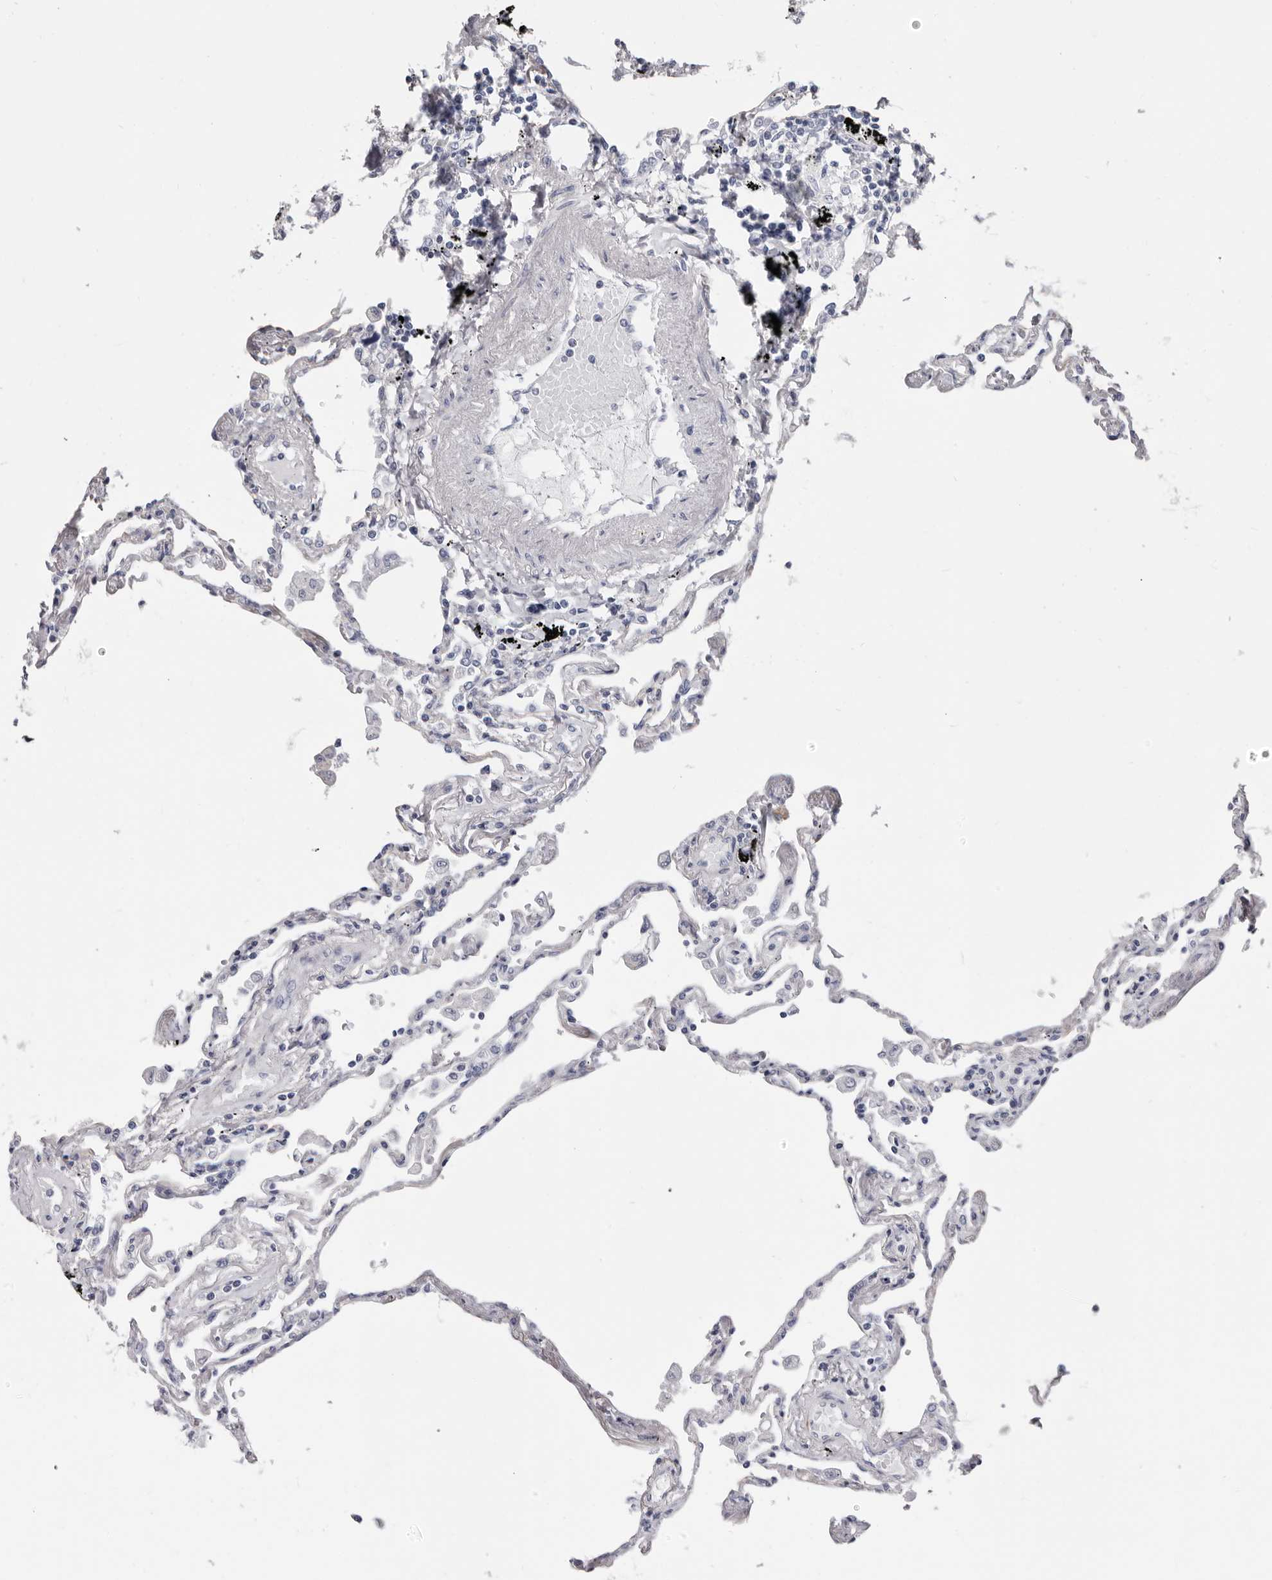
{"staining": {"intensity": "negative", "quantity": "none", "location": "none"}, "tissue": "lung", "cell_type": "Alveolar cells", "image_type": "normal", "snomed": [{"axis": "morphology", "description": "Normal tissue, NOS"}, {"axis": "topography", "description": "Lung"}], "caption": "Immunohistochemistry of benign lung exhibits no positivity in alveolar cells.", "gene": "RSPO2", "patient": {"sex": "female", "age": 67}}